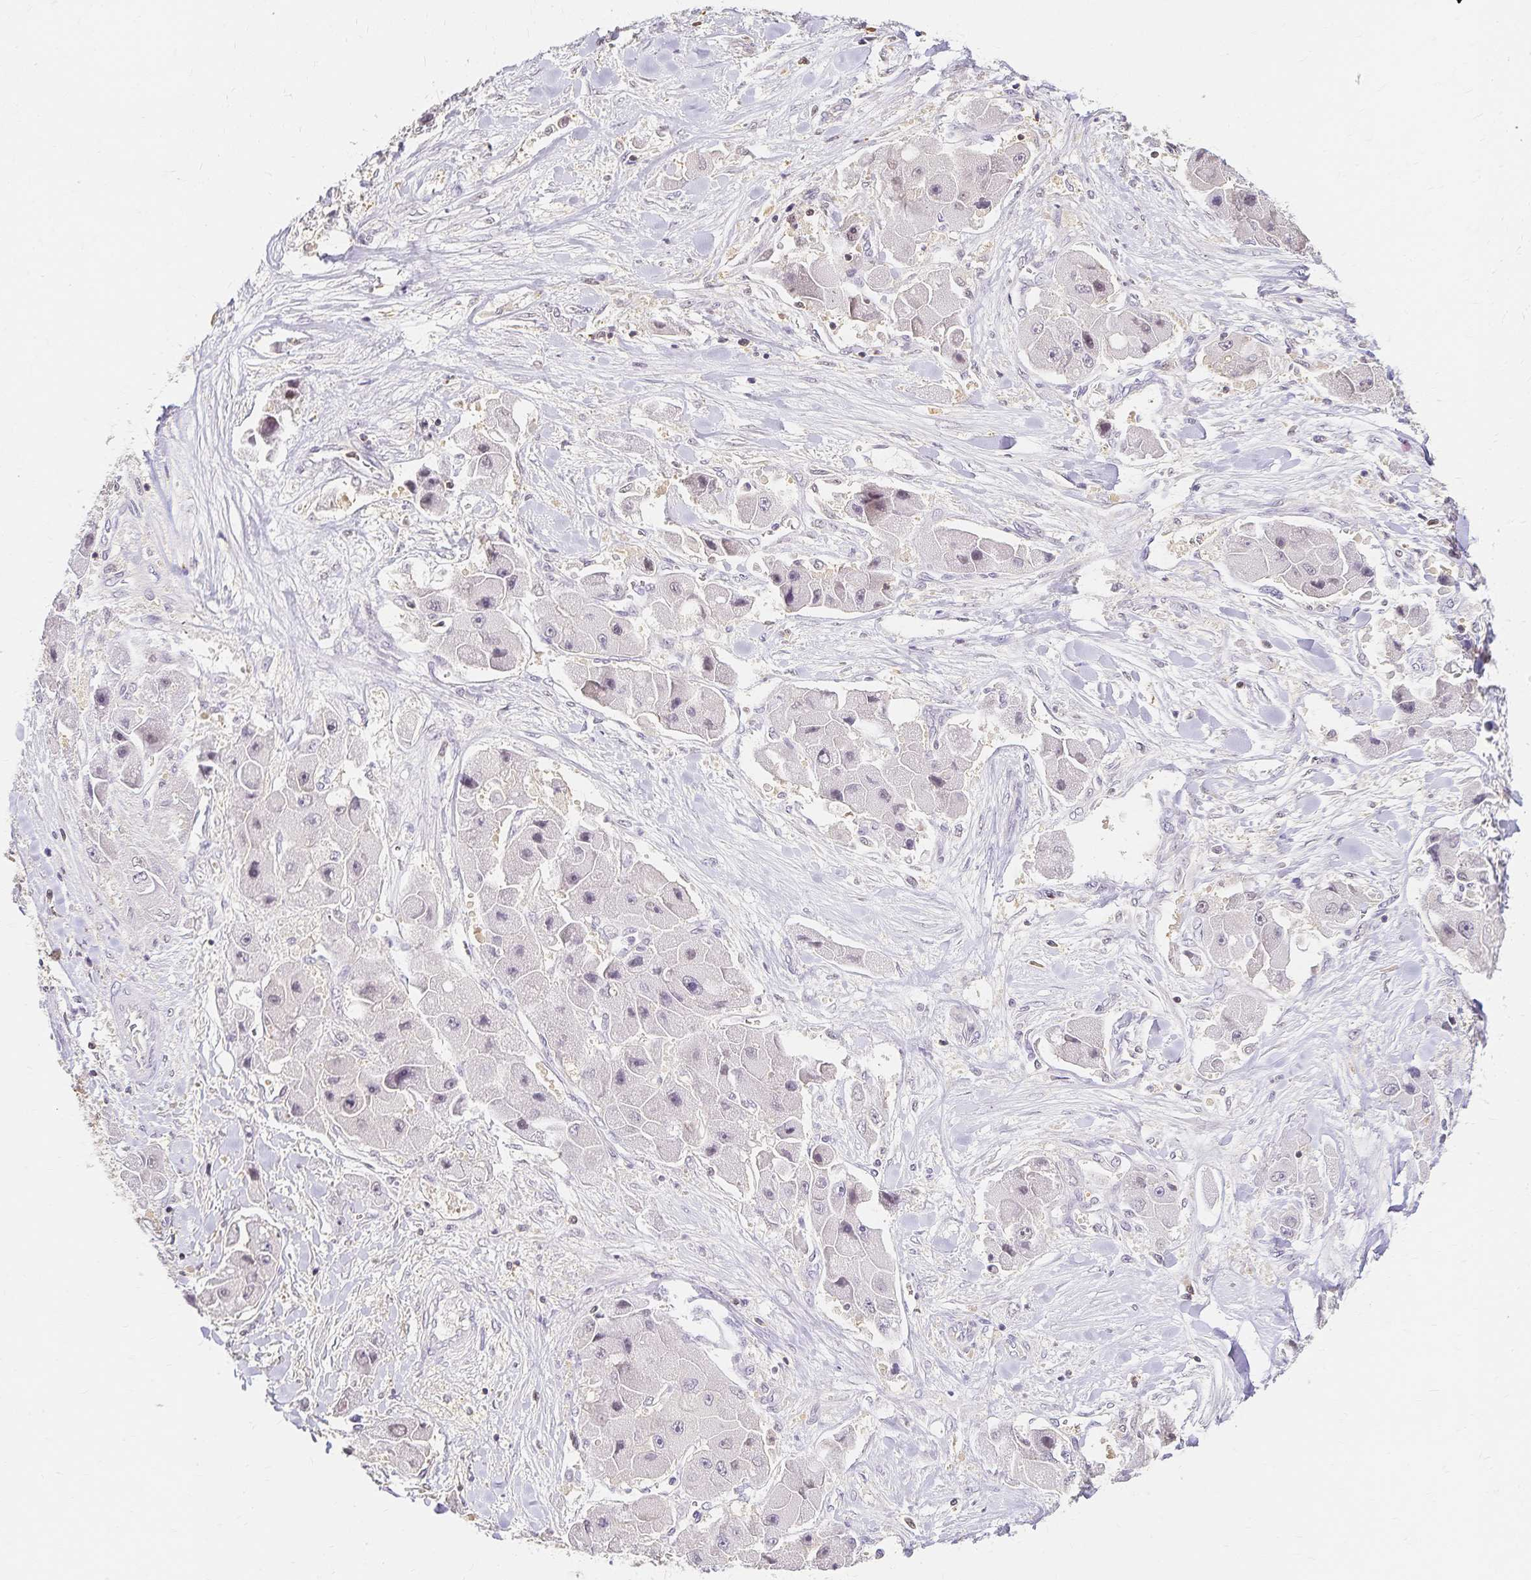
{"staining": {"intensity": "negative", "quantity": "none", "location": "none"}, "tissue": "liver cancer", "cell_type": "Tumor cells", "image_type": "cancer", "snomed": [{"axis": "morphology", "description": "Carcinoma, Hepatocellular, NOS"}, {"axis": "topography", "description": "Liver"}], "caption": "High magnification brightfield microscopy of liver cancer stained with DAB (brown) and counterstained with hematoxylin (blue): tumor cells show no significant expression. The staining was performed using DAB (3,3'-diaminobenzidine) to visualize the protein expression in brown, while the nuclei were stained in blue with hematoxylin (Magnification: 20x).", "gene": "AZGP1", "patient": {"sex": "male", "age": 24}}